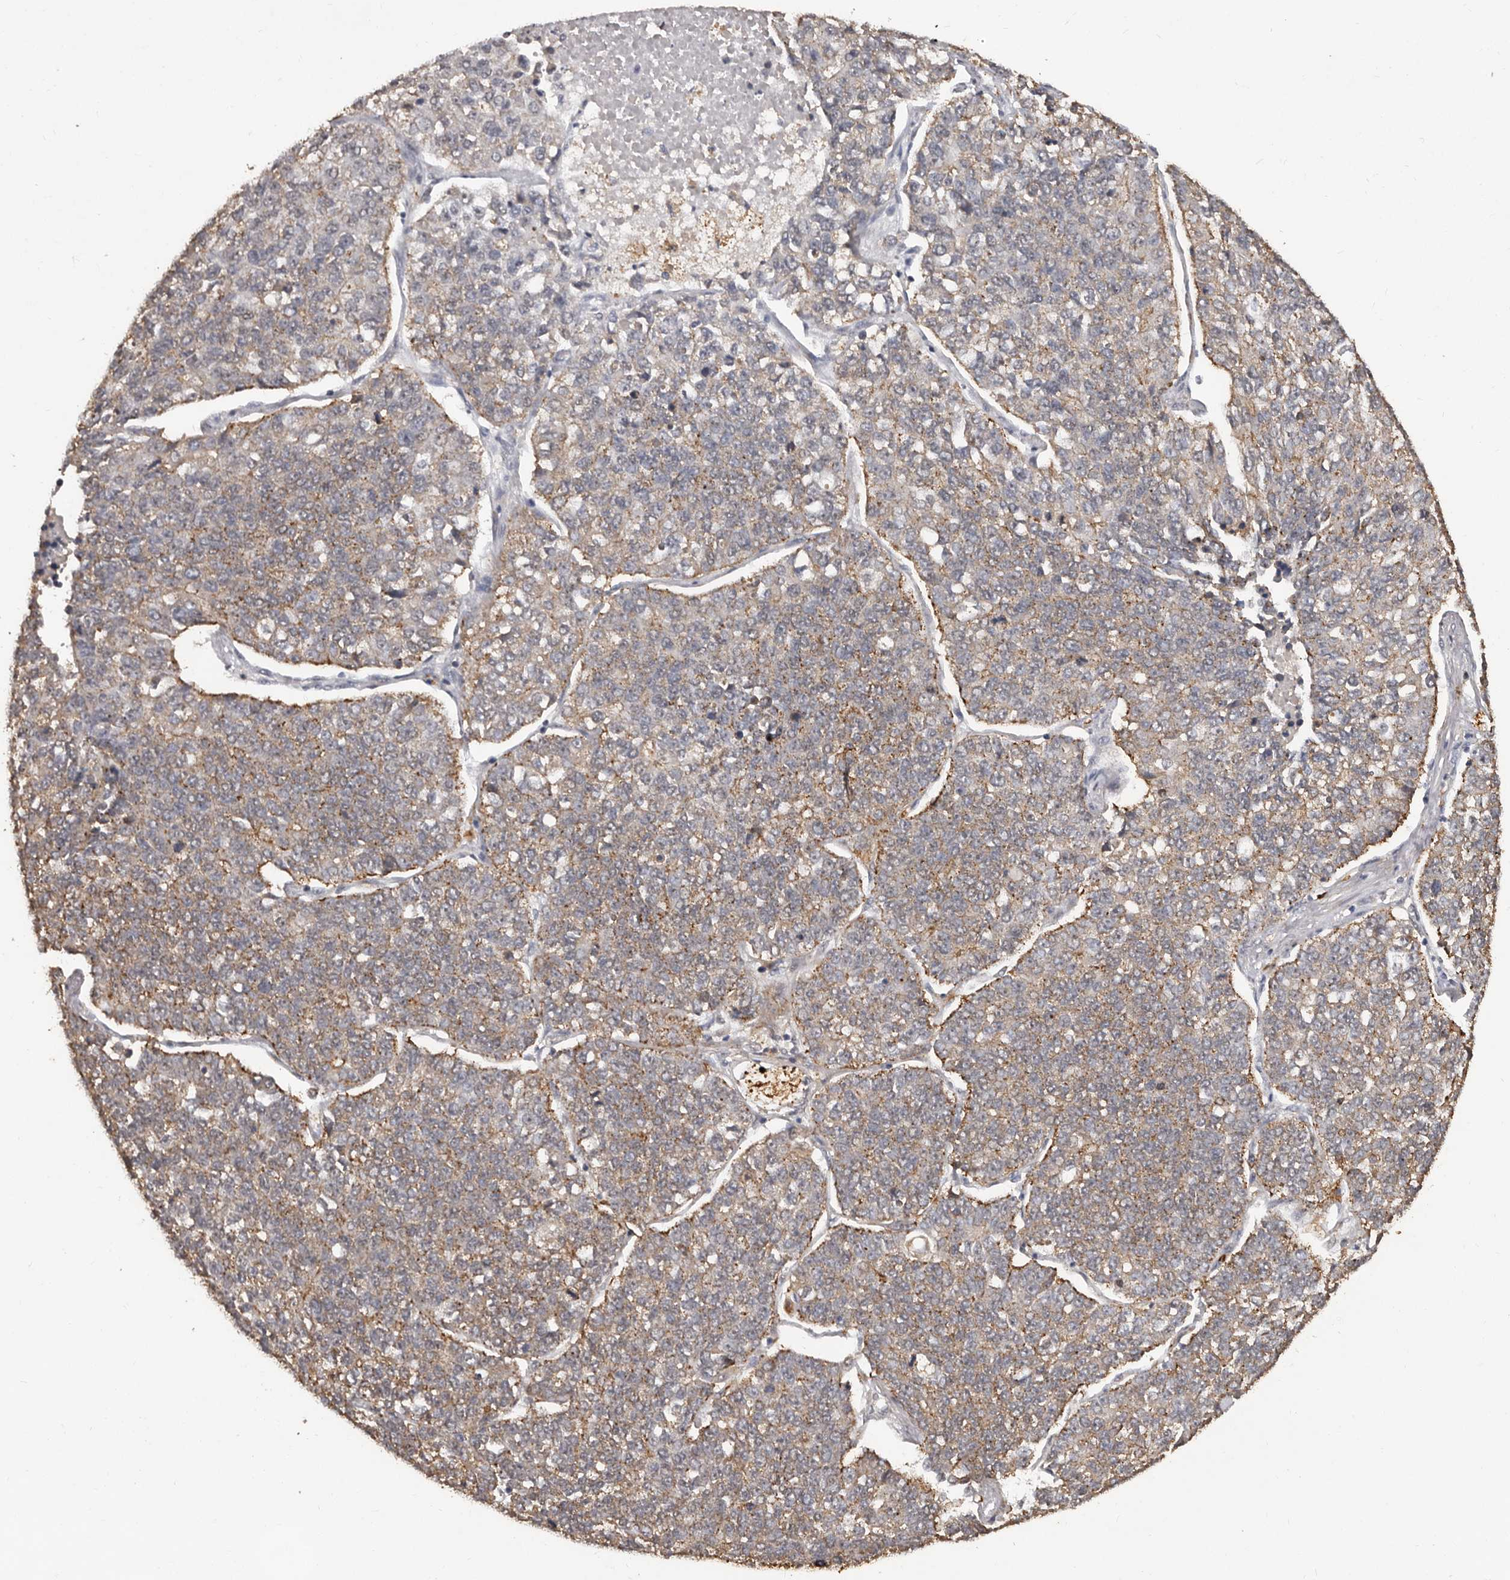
{"staining": {"intensity": "weak", "quantity": "25%-75%", "location": "cytoplasmic/membranous"}, "tissue": "lung cancer", "cell_type": "Tumor cells", "image_type": "cancer", "snomed": [{"axis": "morphology", "description": "Adenocarcinoma, NOS"}, {"axis": "topography", "description": "Lung"}], "caption": "A low amount of weak cytoplasmic/membranous expression is seen in approximately 25%-75% of tumor cells in lung cancer (adenocarcinoma) tissue.", "gene": "GRAMD2A", "patient": {"sex": "male", "age": 49}}